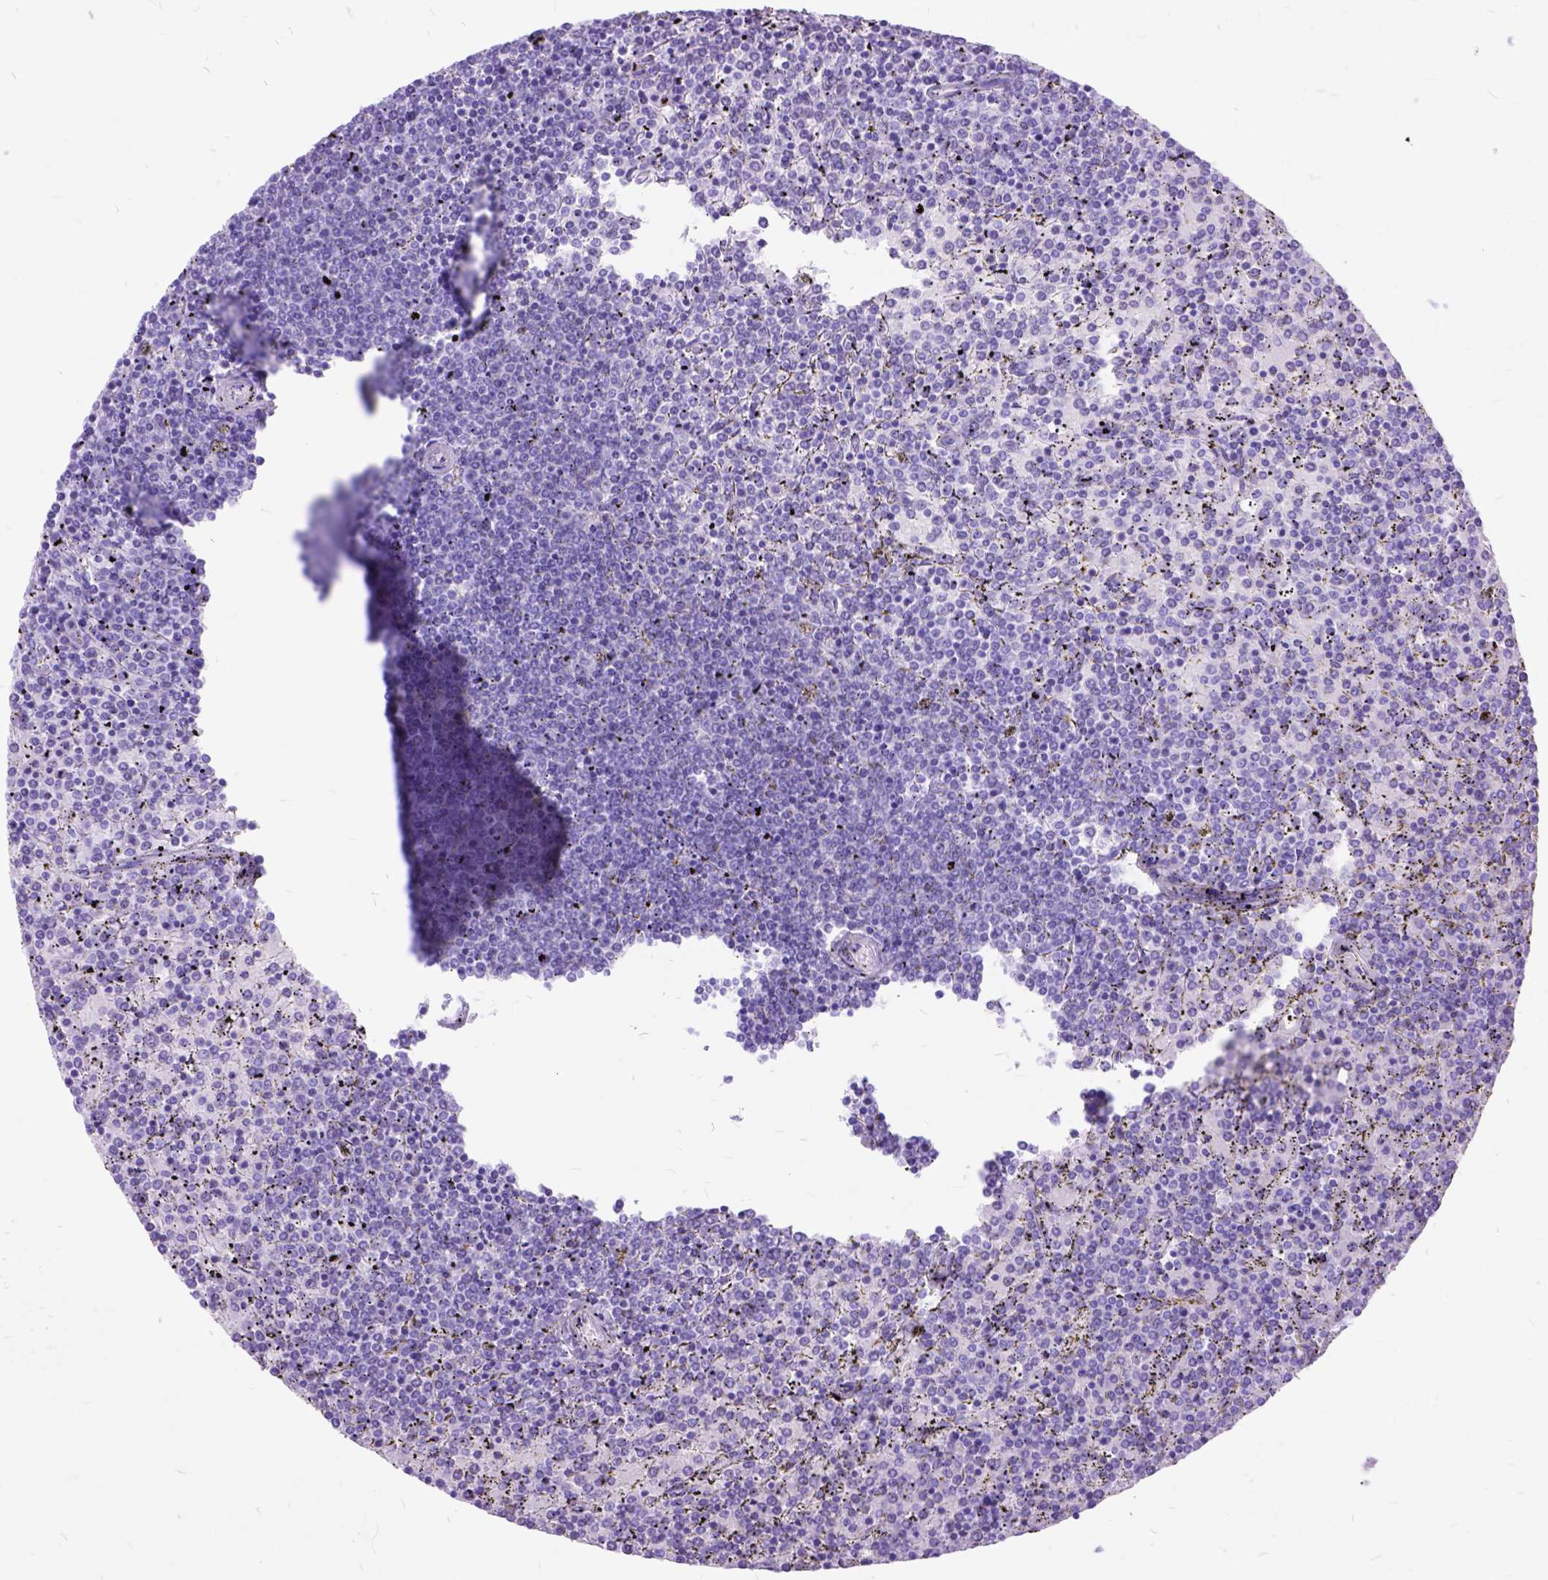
{"staining": {"intensity": "negative", "quantity": "none", "location": "none"}, "tissue": "lymphoma", "cell_type": "Tumor cells", "image_type": "cancer", "snomed": [{"axis": "morphology", "description": "Malignant lymphoma, non-Hodgkin's type, Low grade"}, {"axis": "topography", "description": "Spleen"}], "caption": "This image is of malignant lymphoma, non-Hodgkin's type (low-grade) stained with IHC to label a protein in brown with the nuclei are counter-stained blue. There is no positivity in tumor cells. (DAB (3,3'-diaminobenzidine) immunohistochemistry visualized using brightfield microscopy, high magnification).", "gene": "DNAH2", "patient": {"sex": "female", "age": 77}}